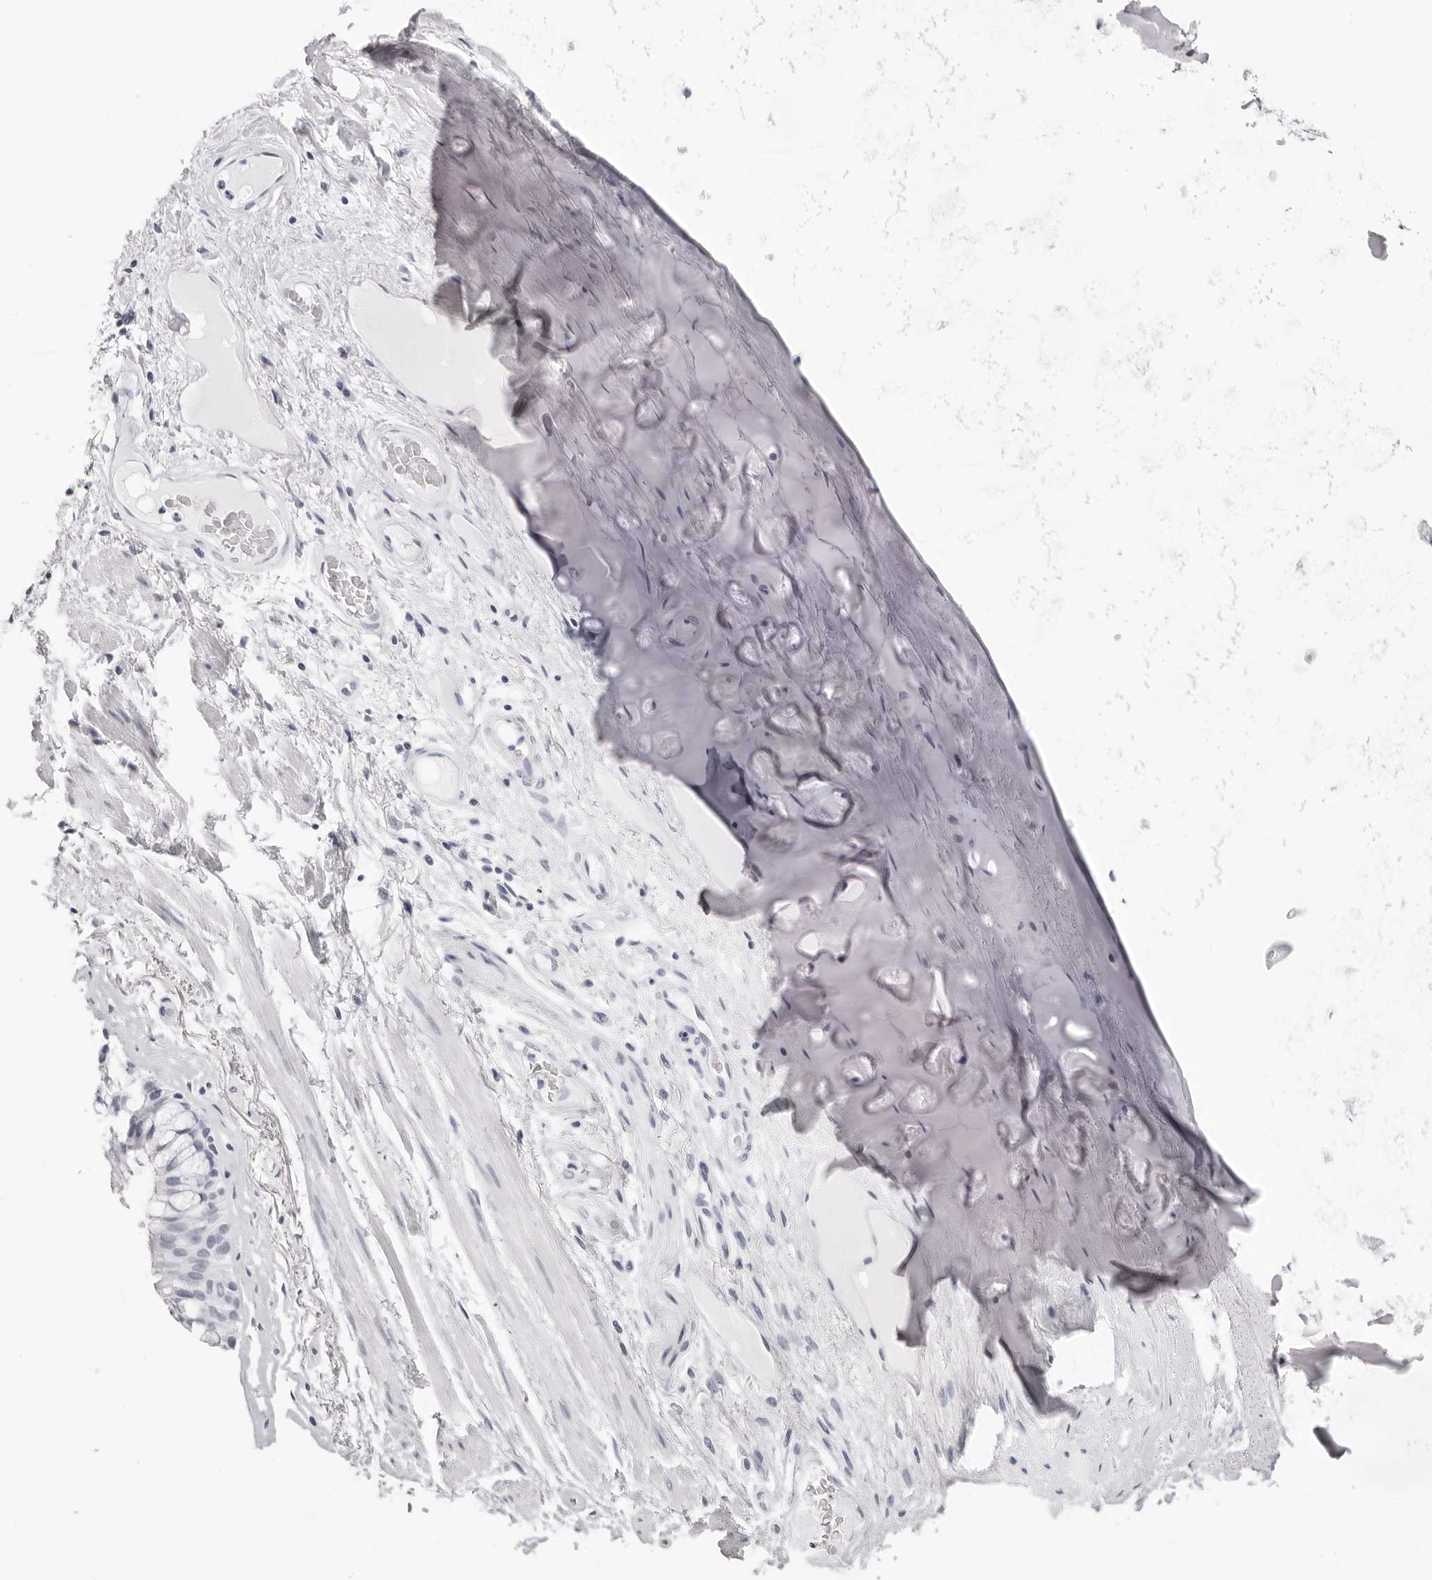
{"staining": {"intensity": "negative", "quantity": "none", "location": "none"}, "tissue": "adipose tissue", "cell_type": "Adipocytes", "image_type": "normal", "snomed": [{"axis": "morphology", "description": "Normal tissue, NOS"}, {"axis": "topography", "description": "Bronchus"}], "caption": "Immunohistochemical staining of unremarkable adipose tissue reveals no significant staining in adipocytes.", "gene": "RHO", "patient": {"sex": "male", "age": 66}}